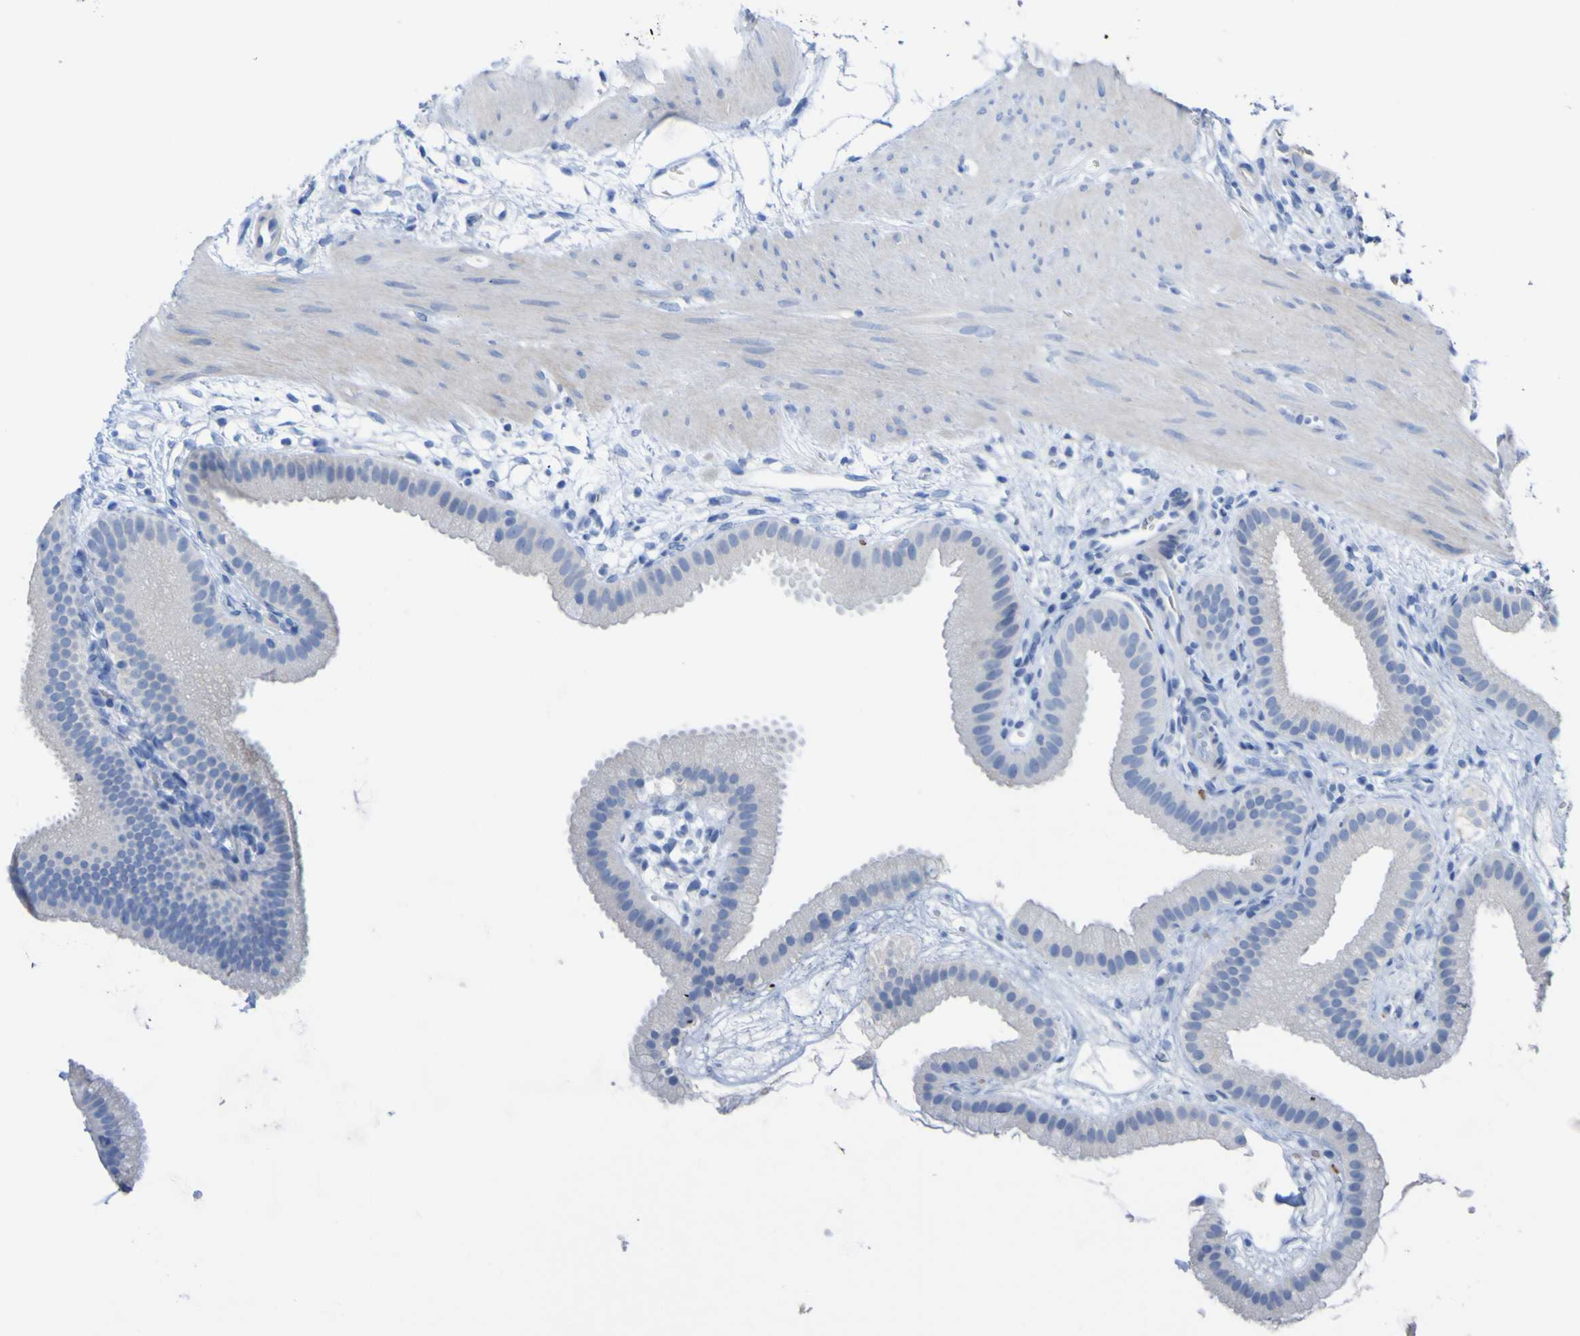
{"staining": {"intensity": "negative", "quantity": "none", "location": "none"}, "tissue": "gallbladder", "cell_type": "Glandular cells", "image_type": "normal", "snomed": [{"axis": "morphology", "description": "Normal tissue, NOS"}, {"axis": "topography", "description": "Gallbladder"}], "caption": "Glandular cells are negative for brown protein staining in normal gallbladder. (DAB IHC visualized using brightfield microscopy, high magnification).", "gene": "GCM1", "patient": {"sex": "female", "age": 64}}